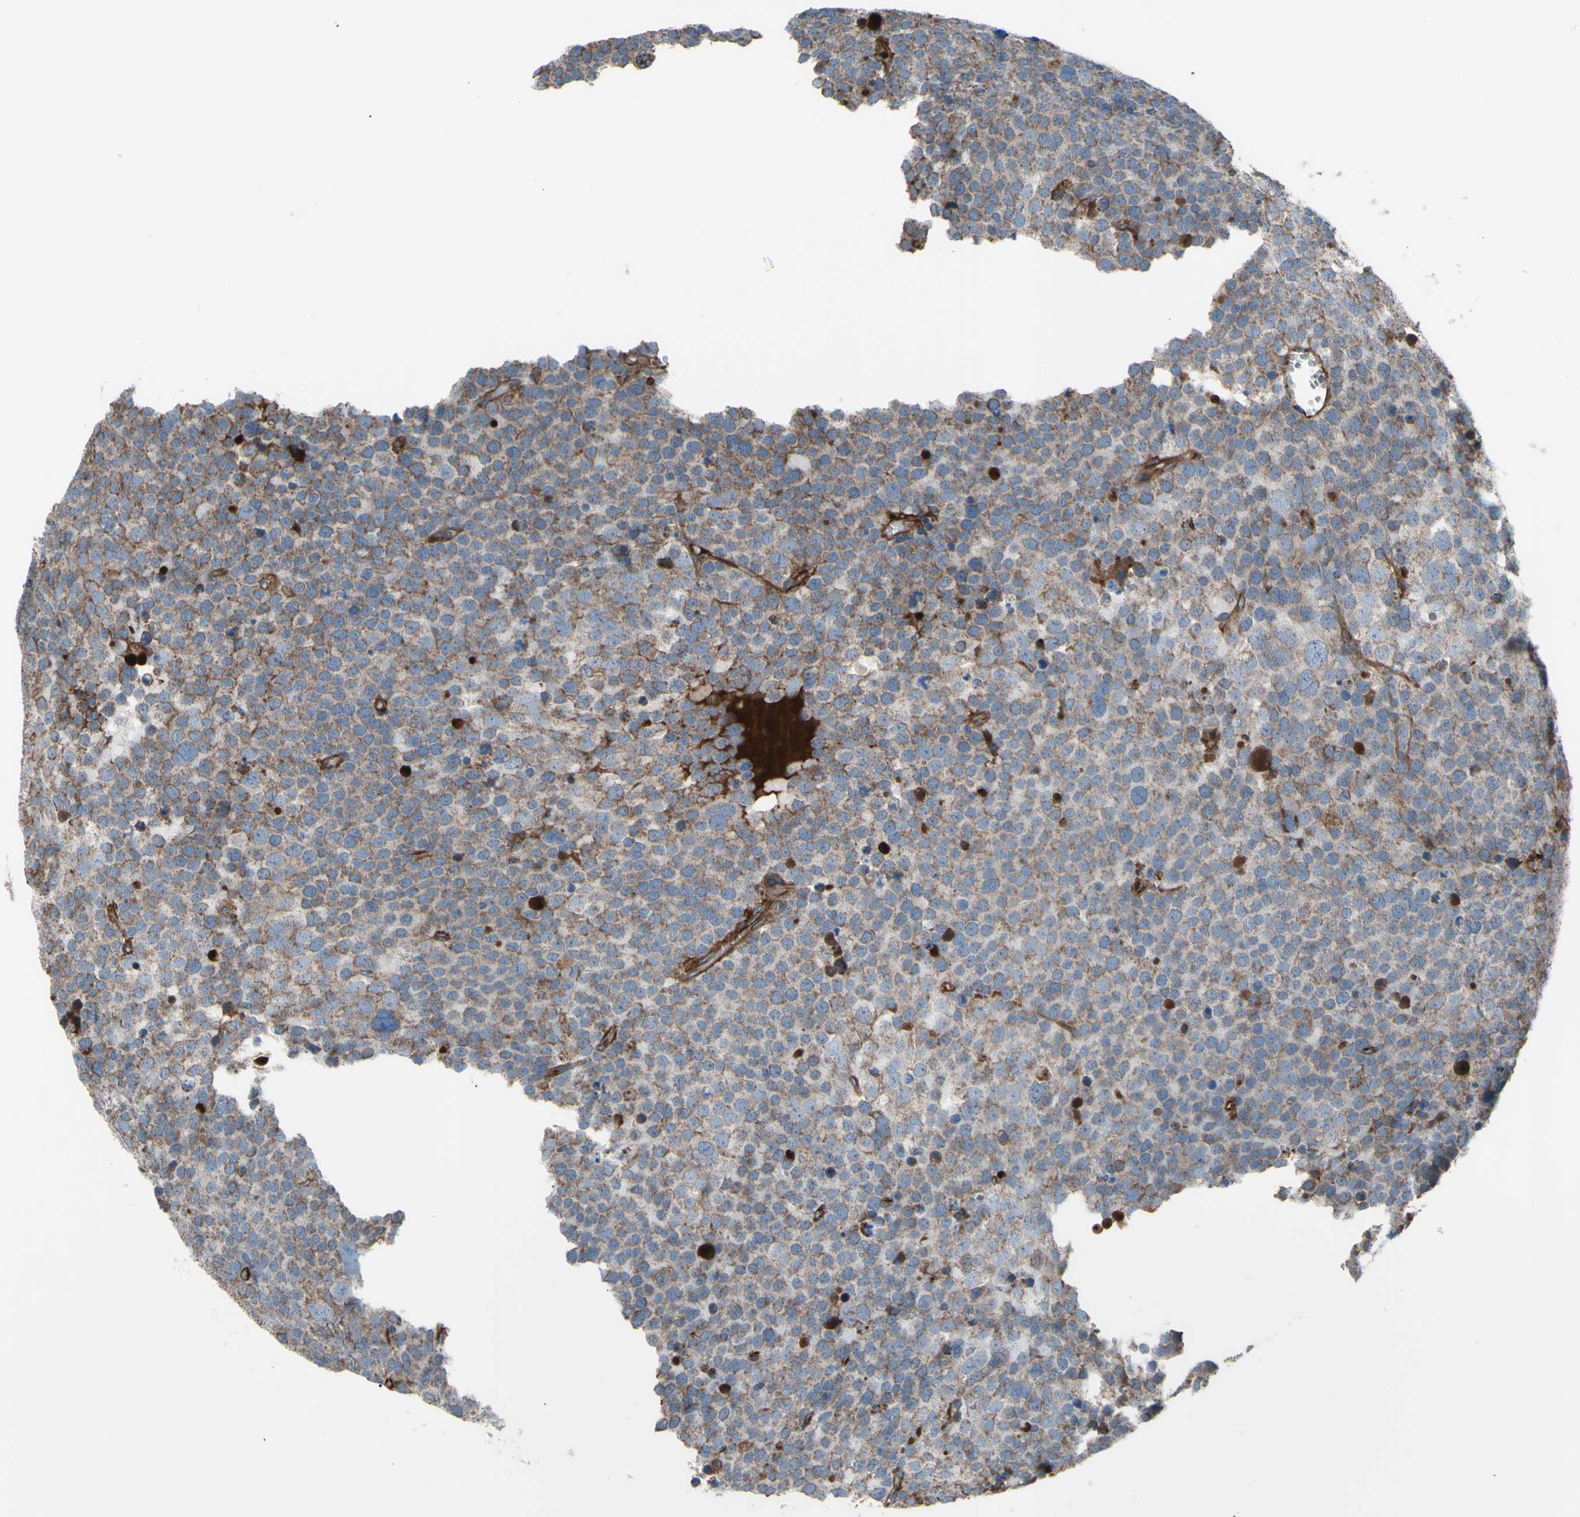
{"staining": {"intensity": "moderate", "quantity": ">75%", "location": "cytoplasmic/membranous"}, "tissue": "testis cancer", "cell_type": "Tumor cells", "image_type": "cancer", "snomed": [{"axis": "morphology", "description": "Seminoma, NOS"}, {"axis": "topography", "description": "Testis"}], "caption": "Testis seminoma stained with DAB (3,3'-diaminobenzidine) immunohistochemistry exhibits medium levels of moderate cytoplasmic/membranous expression in approximately >75% of tumor cells.", "gene": "EMC7", "patient": {"sex": "male", "age": 71}}